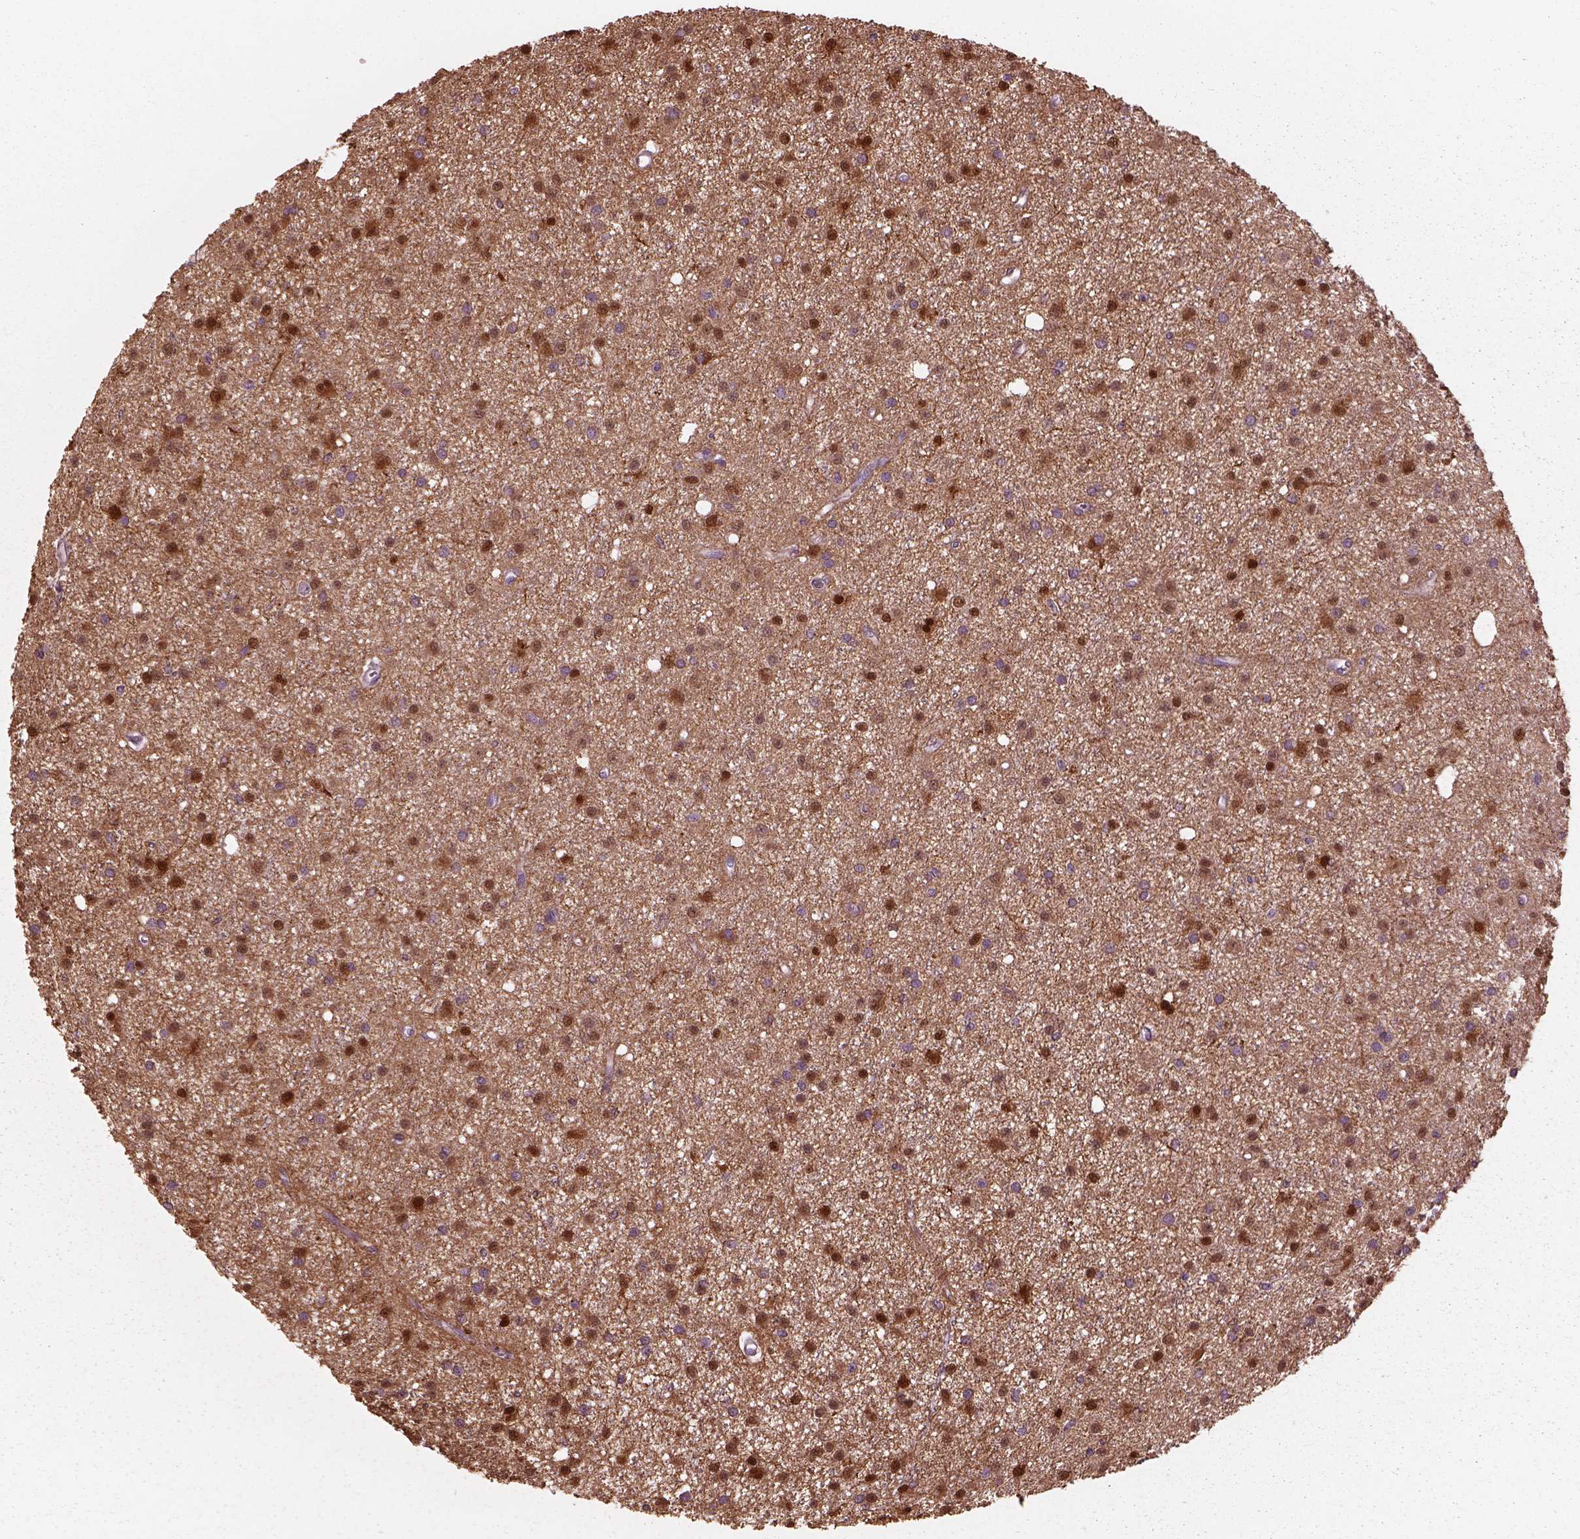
{"staining": {"intensity": "moderate", "quantity": "25%-75%", "location": "cytoplasmic/membranous,nuclear"}, "tissue": "glioma", "cell_type": "Tumor cells", "image_type": "cancer", "snomed": [{"axis": "morphology", "description": "Glioma, malignant, Low grade"}, {"axis": "topography", "description": "Brain"}], "caption": "This is a micrograph of immunohistochemistry staining of low-grade glioma (malignant), which shows moderate expression in the cytoplasmic/membranous and nuclear of tumor cells.", "gene": "SRI", "patient": {"sex": "male", "age": 27}}